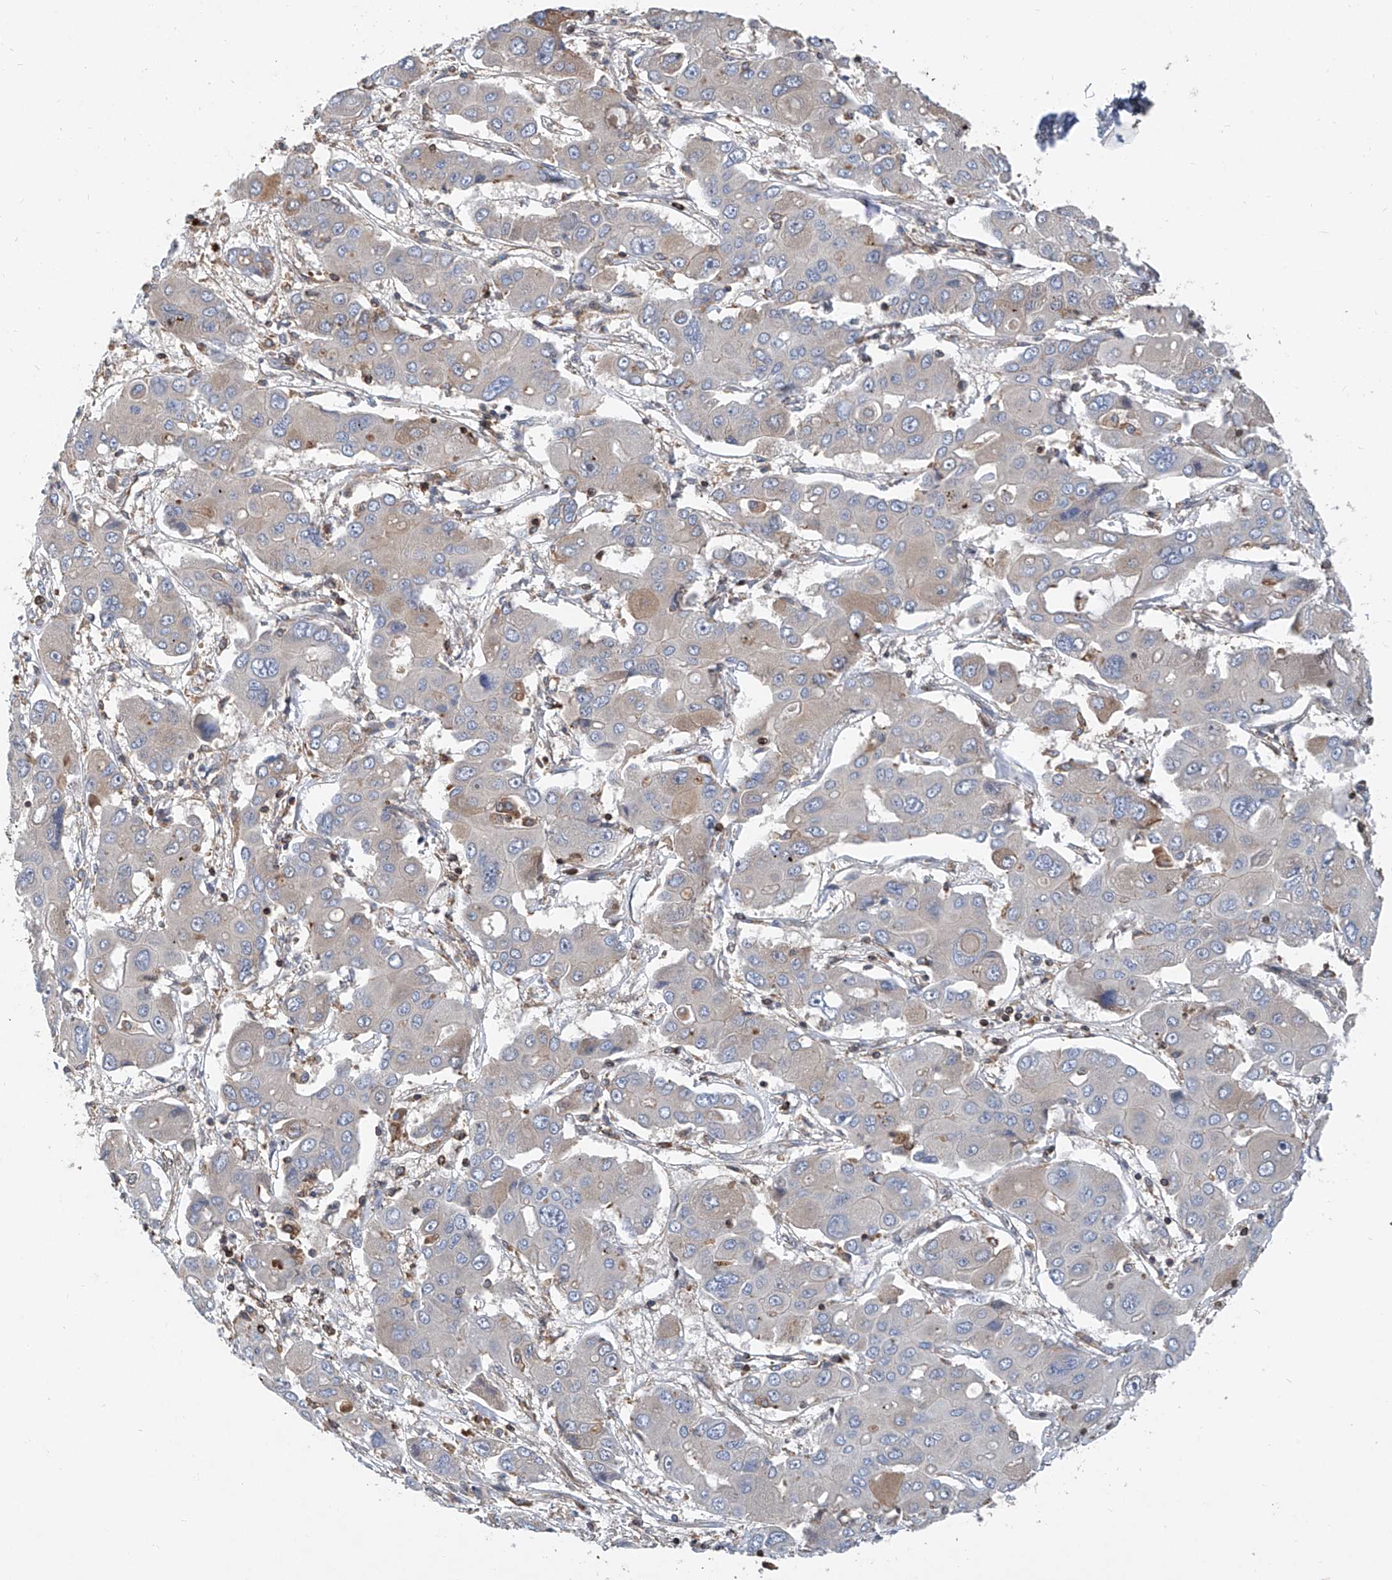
{"staining": {"intensity": "weak", "quantity": "<25%", "location": "cytoplasmic/membranous"}, "tissue": "liver cancer", "cell_type": "Tumor cells", "image_type": "cancer", "snomed": [{"axis": "morphology", "description": "Cholangiocarcinoma"}, {"axis": "topography", "description": "Liver"}], "caption": "High magnification brightfield microscopy of cholangiocarcinoma (liver) stained with DAB (brown) and counterstained with hematoxylin (blue): tumor cells show no significant expression. (DAB IHC visualized using brightfield microscopy, high magnification).", "gene": "TRIM38", "patient": {"sex": "male", "age": 67}}